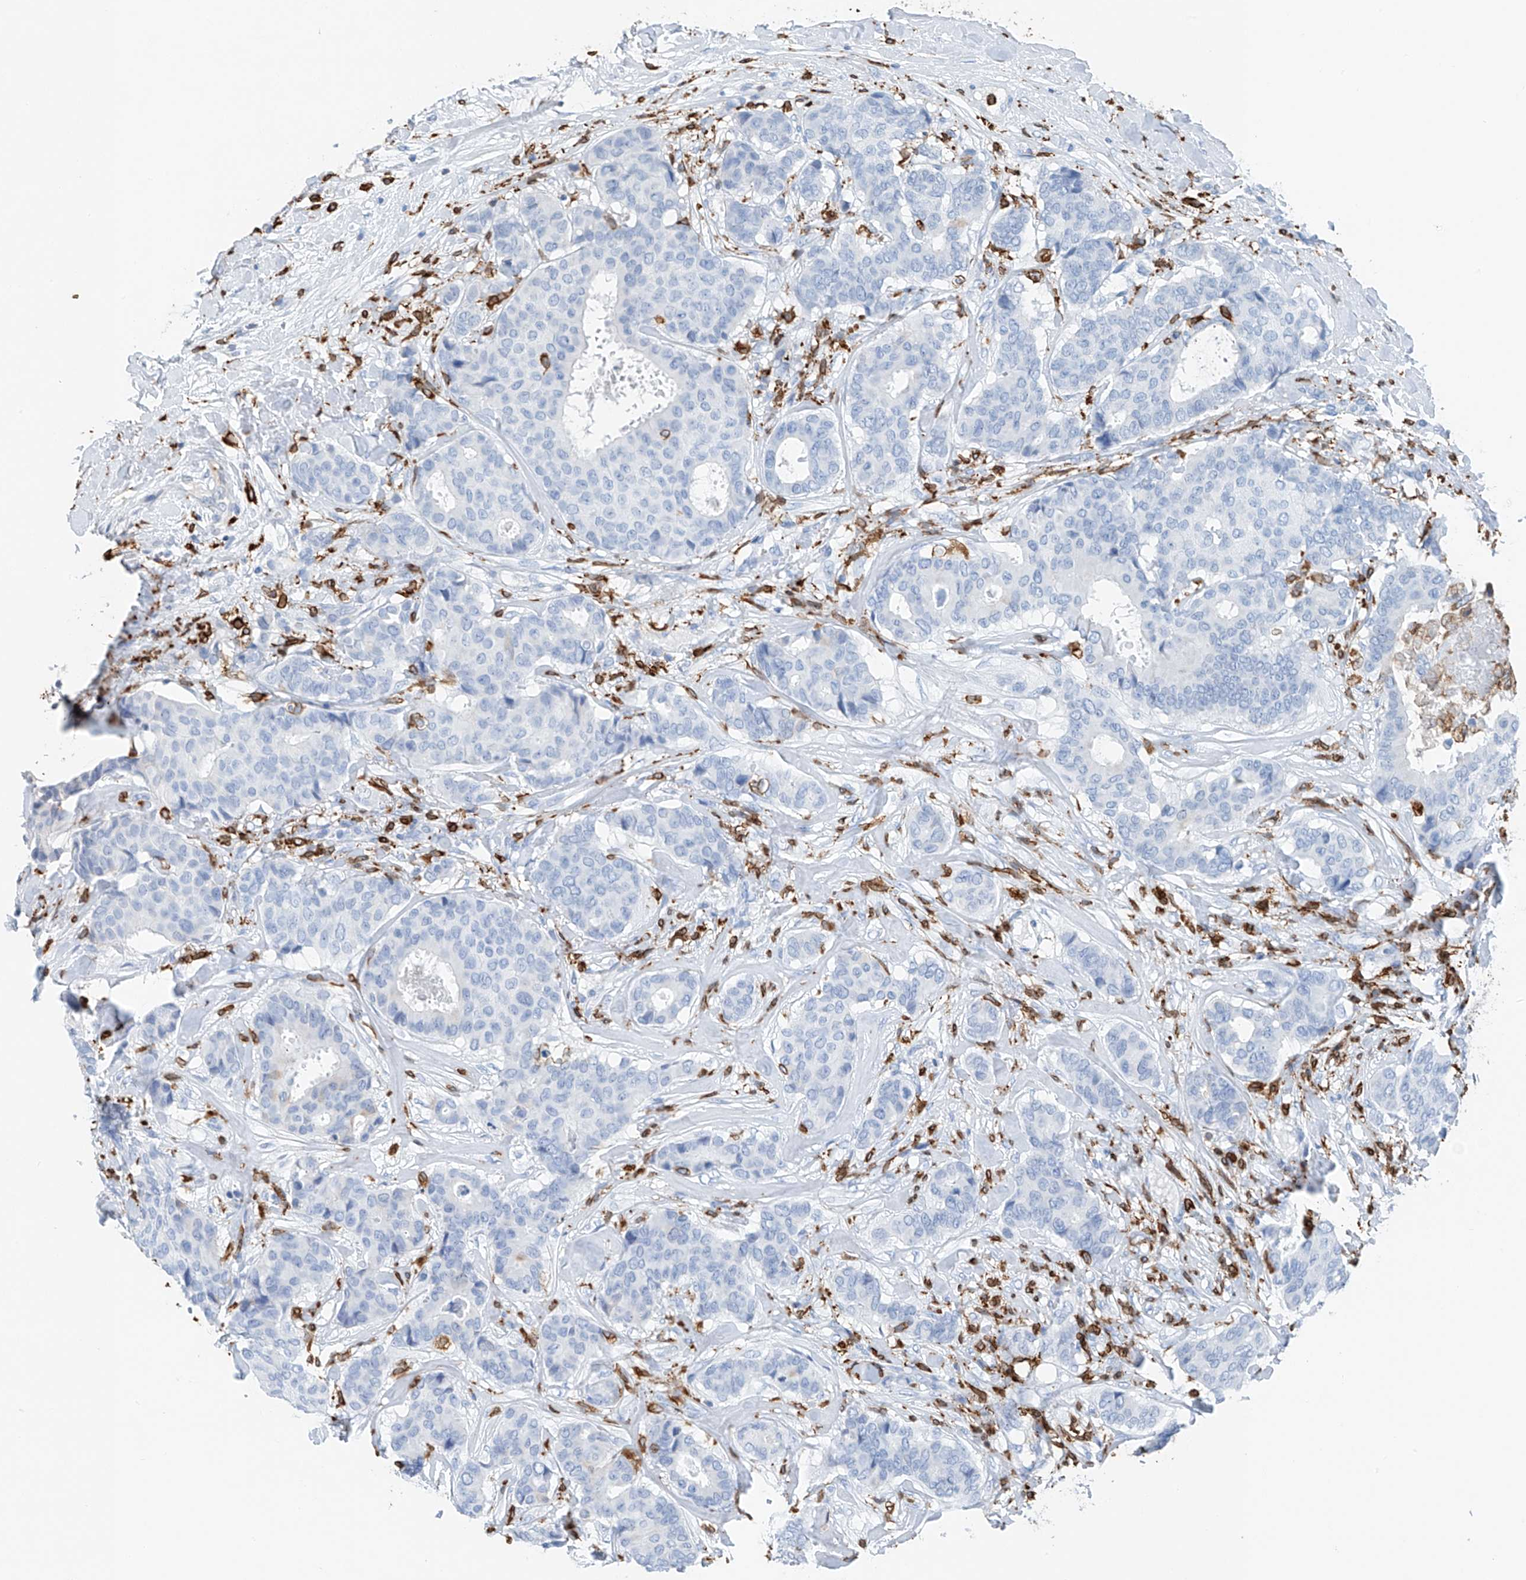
{"staining": {"intensity": "negative", "quantity": "none", "location": "none"}, "tissue": "breast cancer", "cell_type": "Tumor cells", "image_type": "cancer", "snomed": [{"axis": "morphology", "description": "Duct carcinoma"}, {"axis": "topography", "description": "Breast"}], "caption": "Immunohistochemical staining of infiltrating ductal carcinoma (breast) demonstrates no significant staining in tumor cells.", "gene": "TBXAS1", "patient": {"sex": "female", "age": 75}}